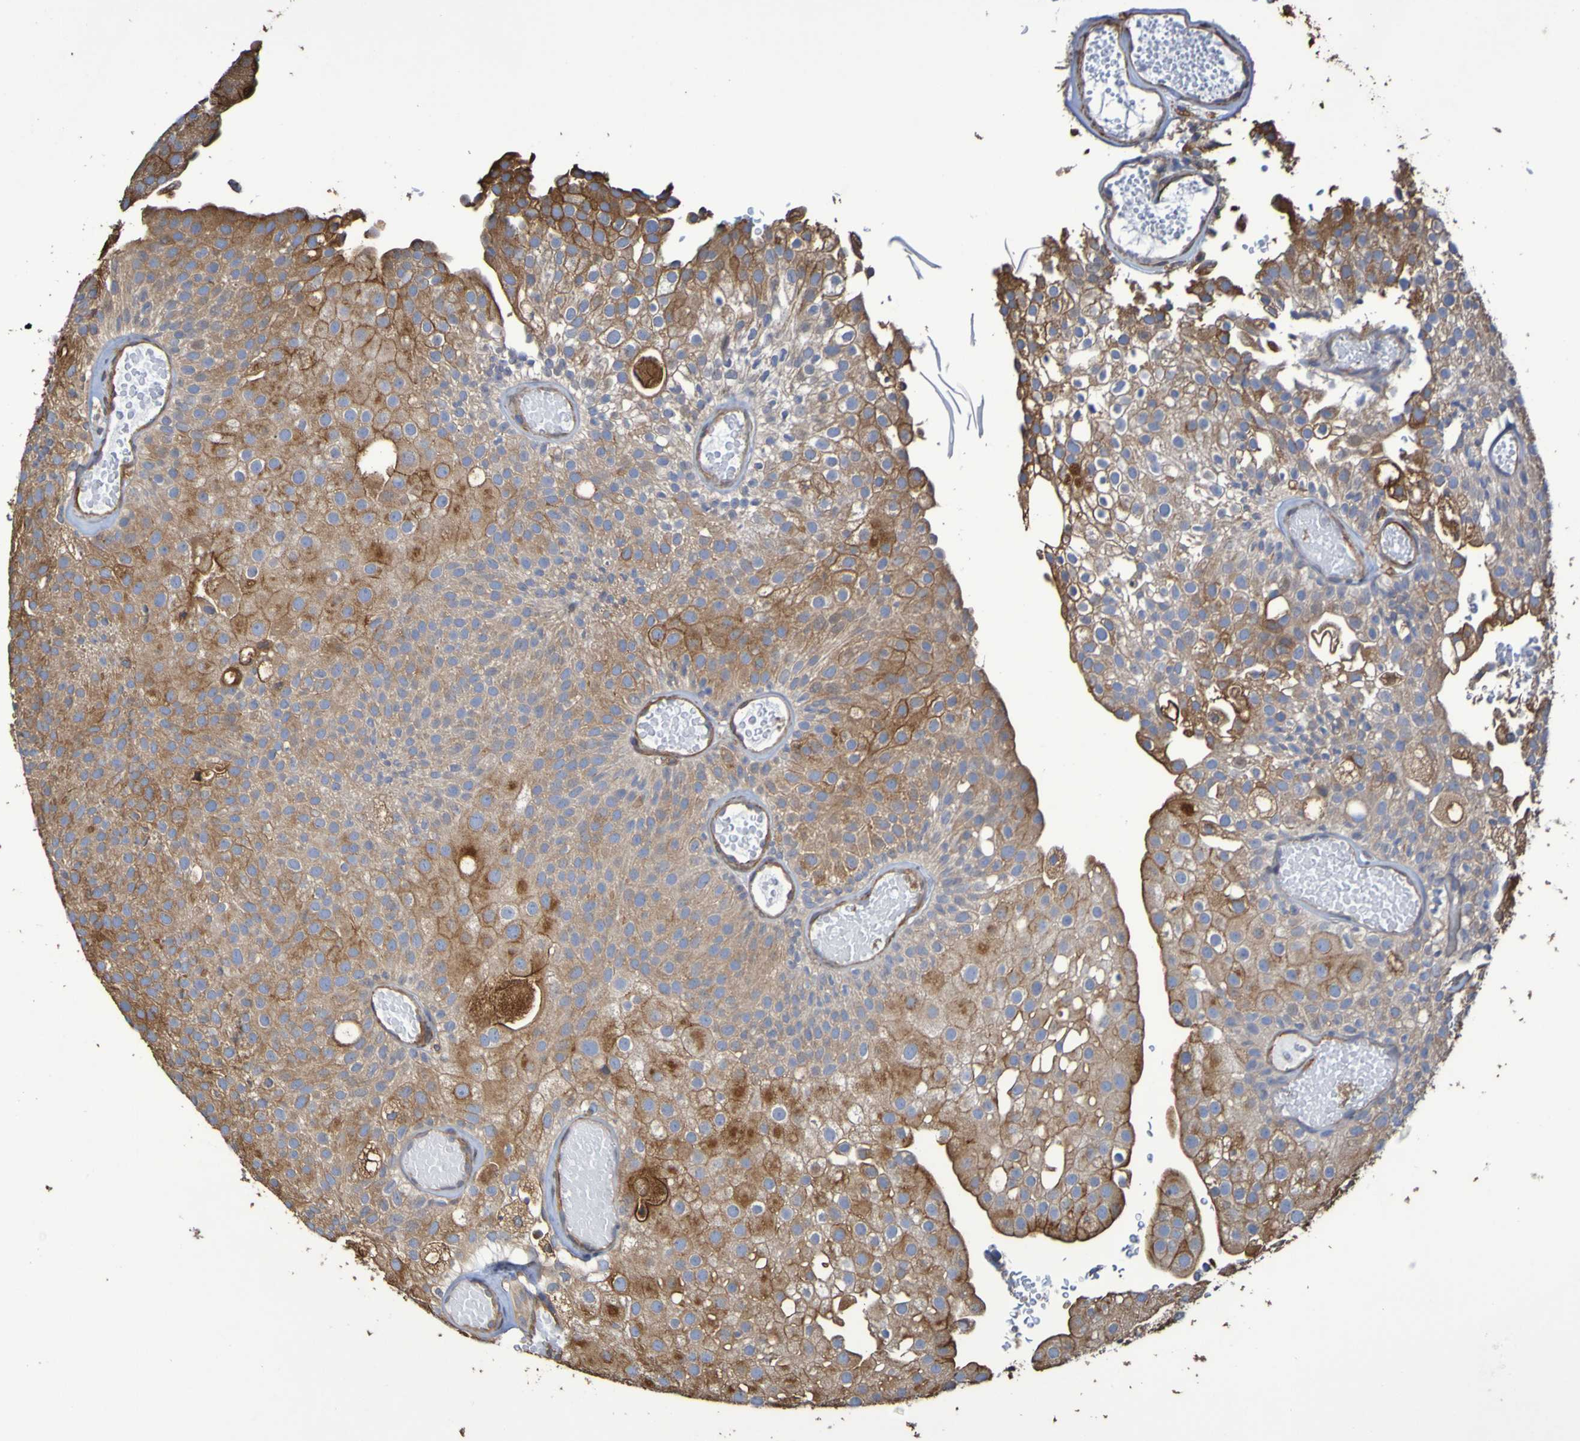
{"staining": {"intensity": "moderate", "quantity": ">75%", "location": "cytoplasmic/membranous"}, "tissue": "urothelial cancer", "cell_type": "Tumor cells", "image_type": "cancer", "snomed": [{"axis": "morphology", "description": "Urothelial carcinoma, Low grade"}, {"axis": "topography", "description": "Urinary bladder"}], "caption": "DAB immunohistochemical staining of human urothelial cancer displays moderate cytoplasmic/membranous protein positivity in approximately >75% of tumor cells. (IHC, brightfield microscopy, high magnification).", "gene": "RAB11A", "patient": {"sex": "male", "age": 78}}